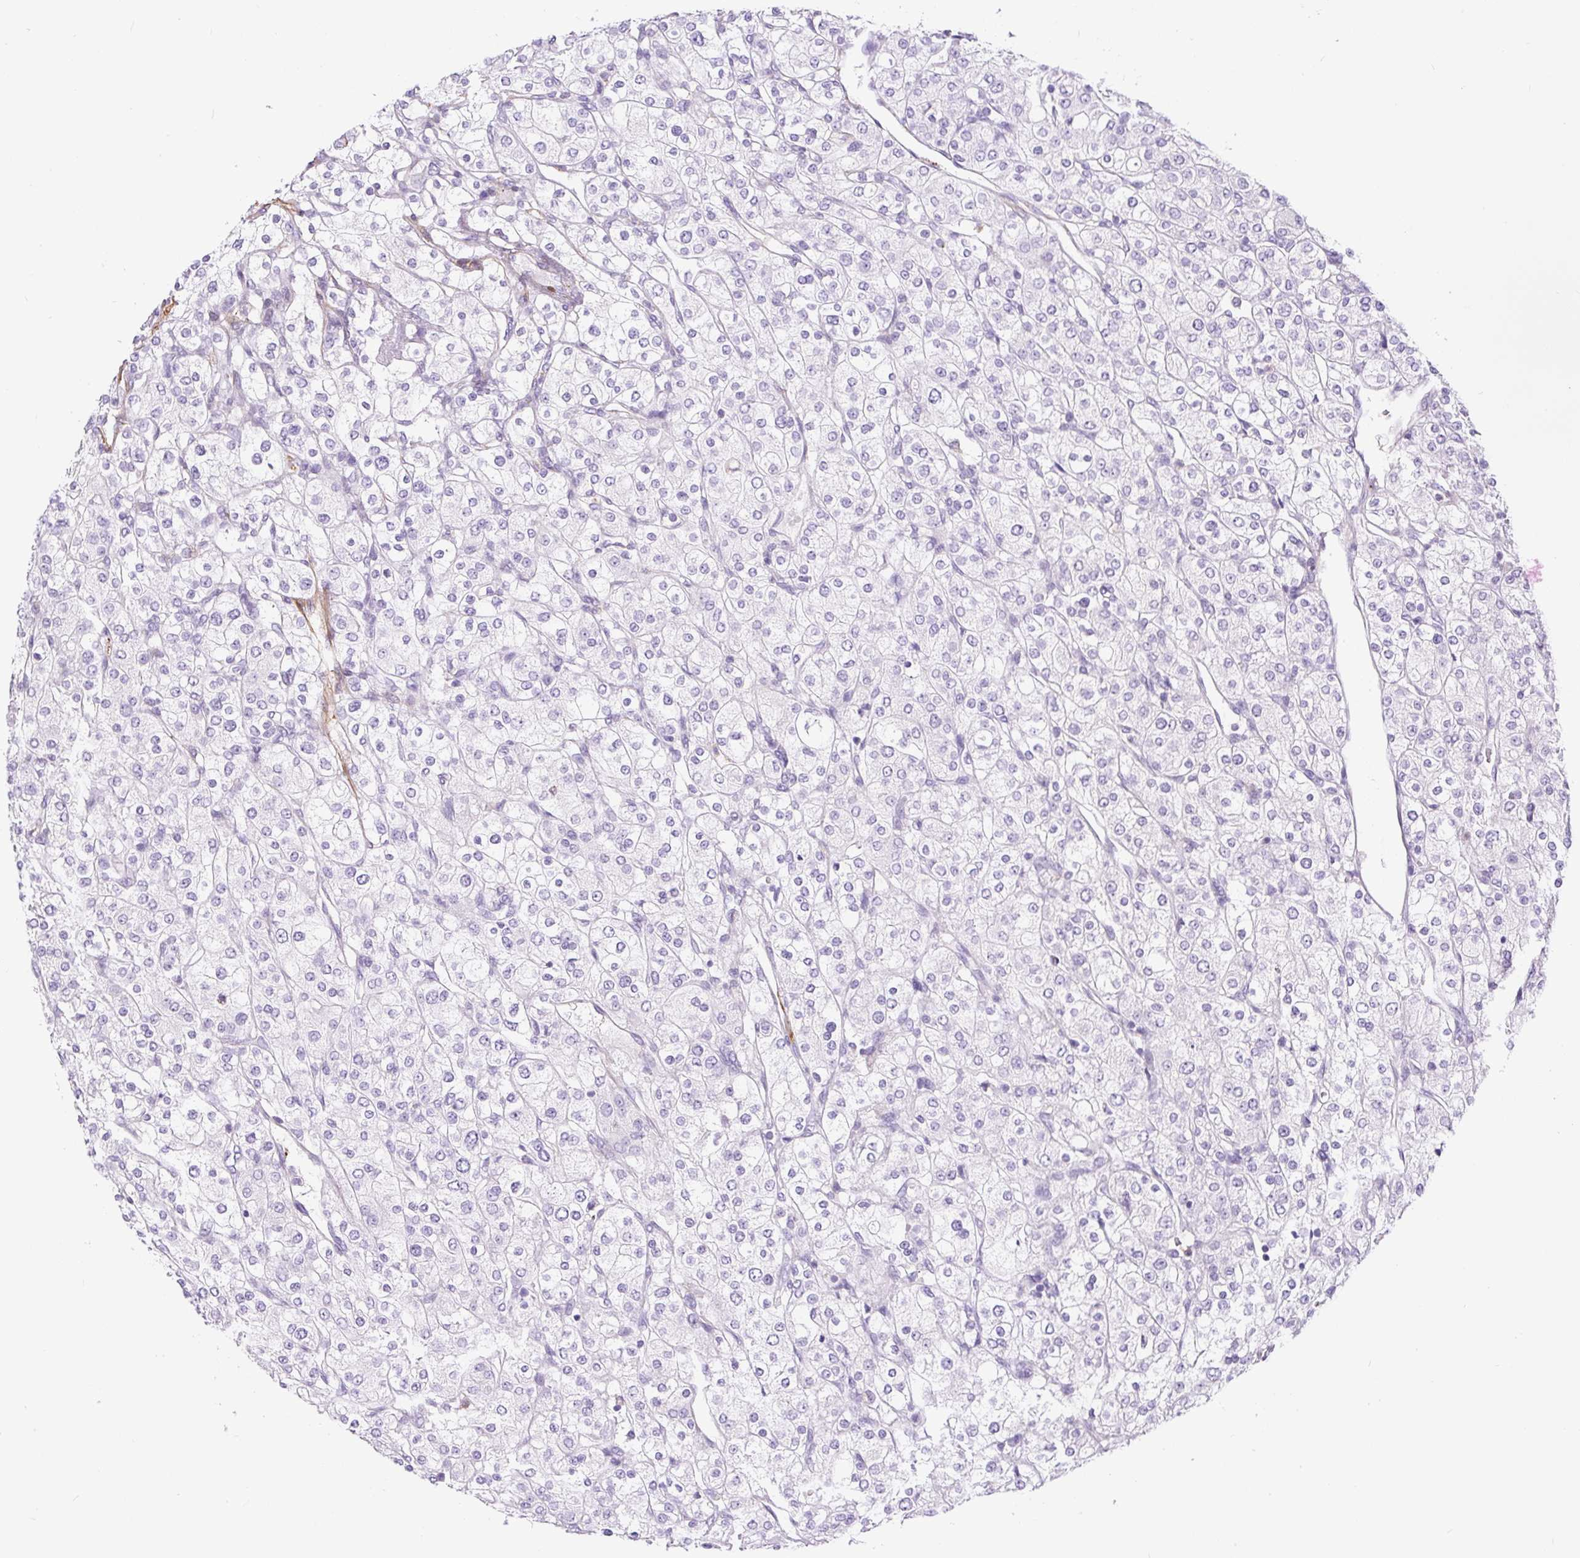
{"staining": {"intensity": "negative", "quantity": "none", "location": "none"}, "tissue": "renal cancer", "cell_type": "Tumor cells", "image_type": "cancer", "snomed": [{"axis": "morphology", "description": "Adenocarcinoma, NOS"}, {"axis": "topography", "description": "Kidney"}], "caption": "Renal adenocarcinoma was stained to show a protein in brown. There is no significant staining in tumor cells. (IHC, brightfield microscopy, high magnification).", "gene": "B3GALT5", "patient": {"sex": "male", "age": 80}}